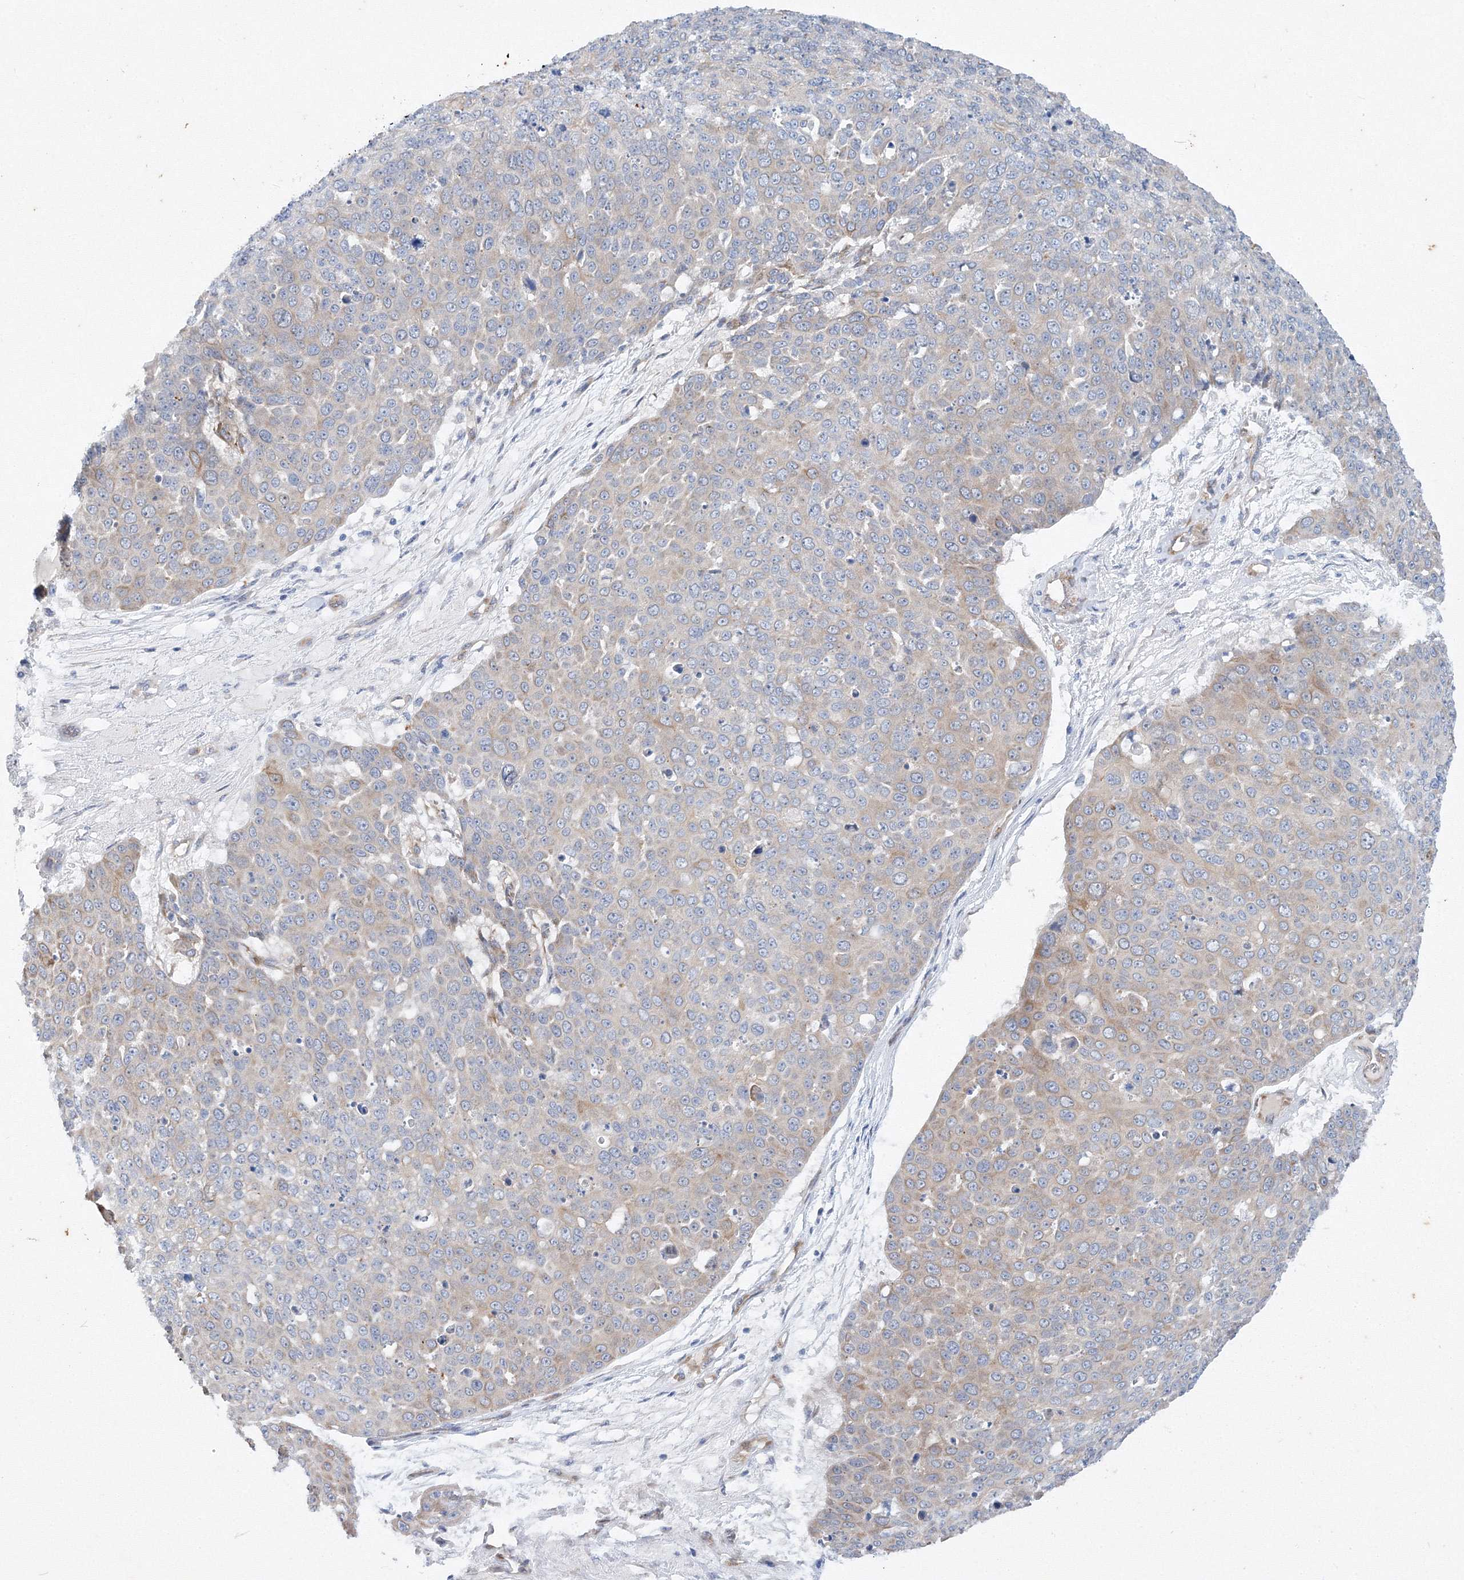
{"staining": {"intensity": "weak", "quantity": "25%-75%", "location": "cytoplasmic/membranous"}, "tissue": "skin cancer", "cell_type": "Tumor cells", "image_type": "cancer", "snomed": [{"axis": "morphology", "description": "Squamous cell carcinoma, NOS"}, {"axis": "topography", "description": "Skin"}], "caption": "Skin cancer (squamous cell carcinoma) stained for a protein displays weak cytoplasmic/membranous positivity in tumor cells.", "gene": "TANC1", "patient": {"sex": "male", "age": 71}}